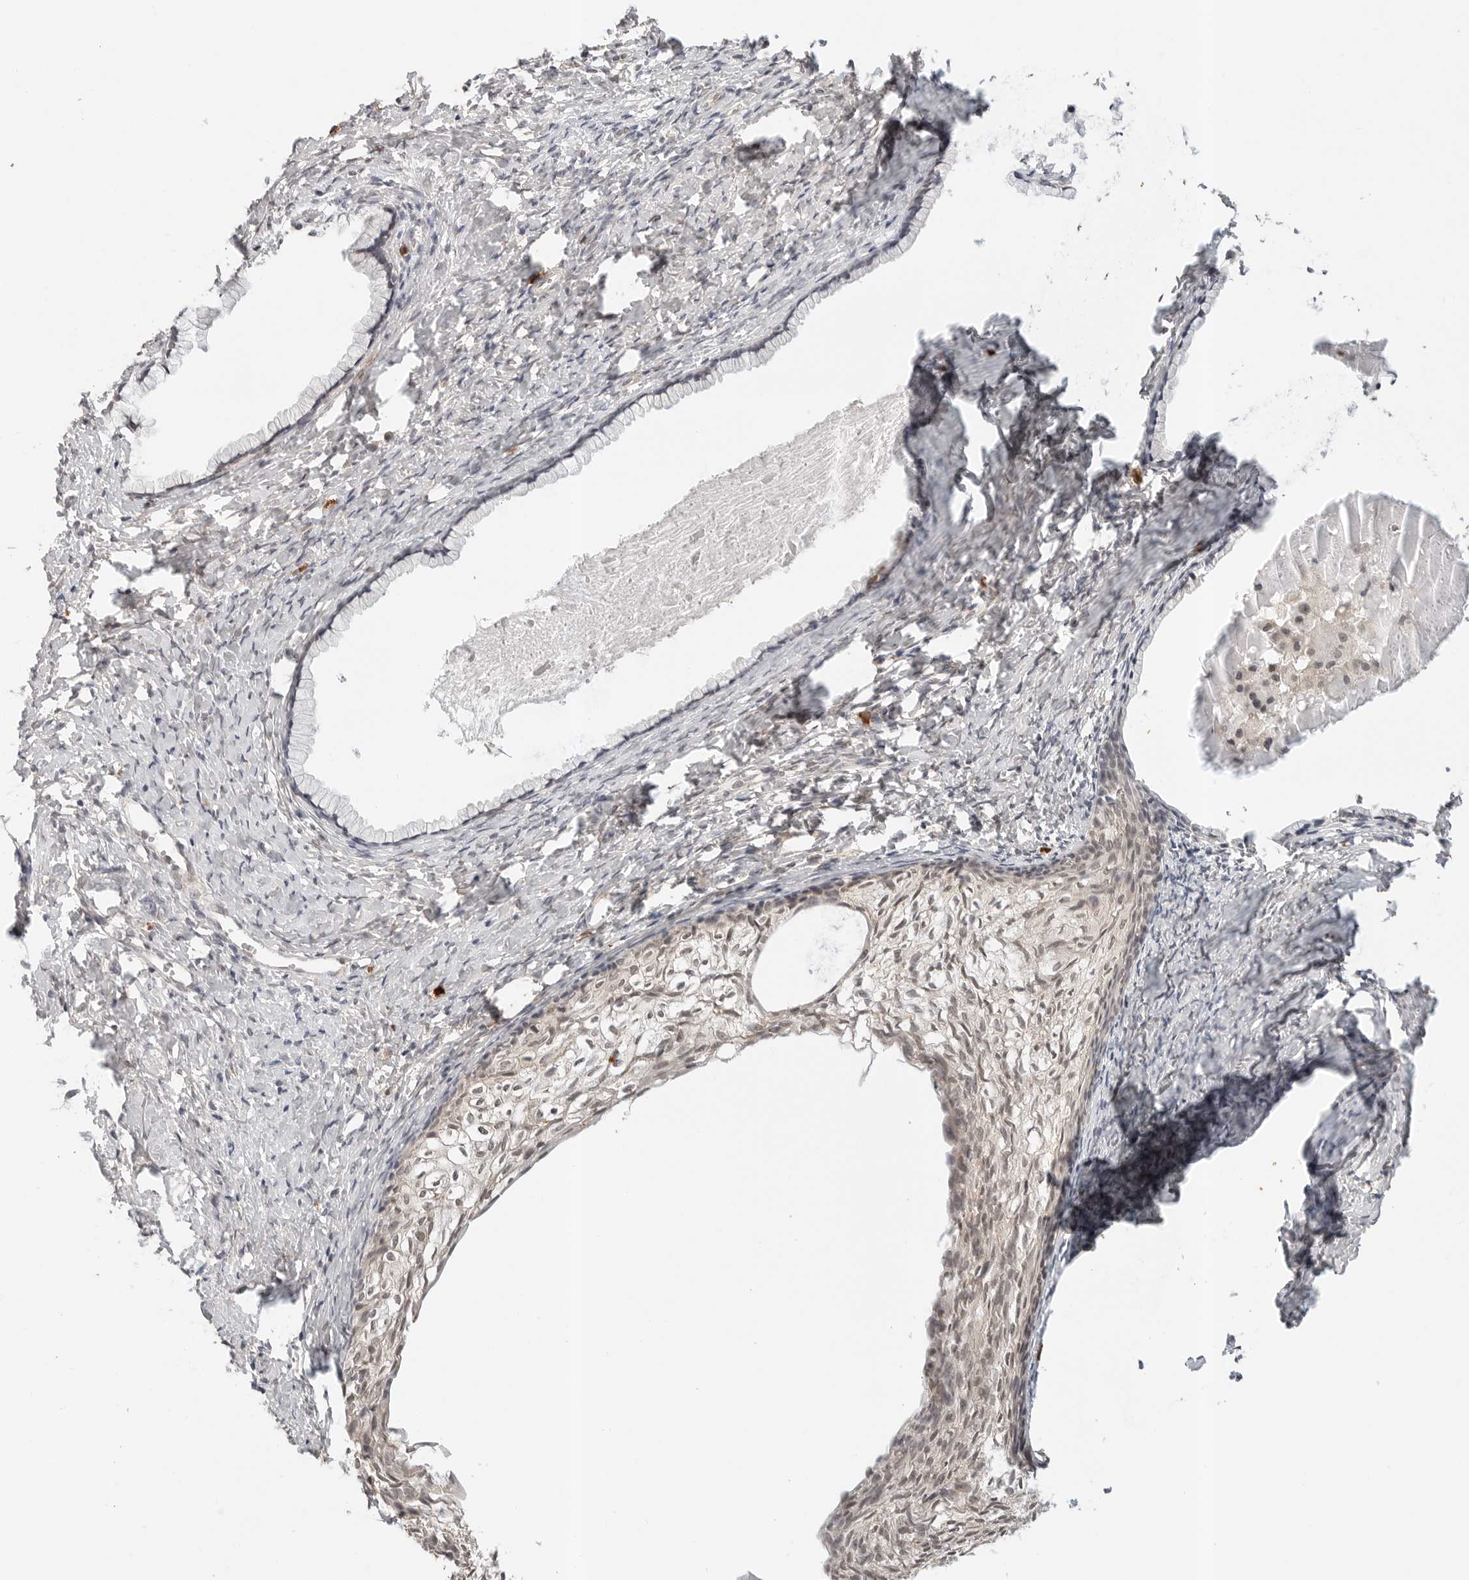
{"staining": {"intensity": "weak", "quantity": "<25%", "location": "nuclear"}, "tissue": "cervix", "cell_type": "Glandular cells", "image_type": "normal", "snomed": [{"axis": "morphology", "description": "Normal tissue, NOS"}, {"axis": "topography", "description": "Cervix"}], "caption": "This is an IHC histopathology image of unremarkable human cervix. There is no positivity in glandular cells.", "gene": "IL24", "patient": {"sex": "female", "age": 75}}